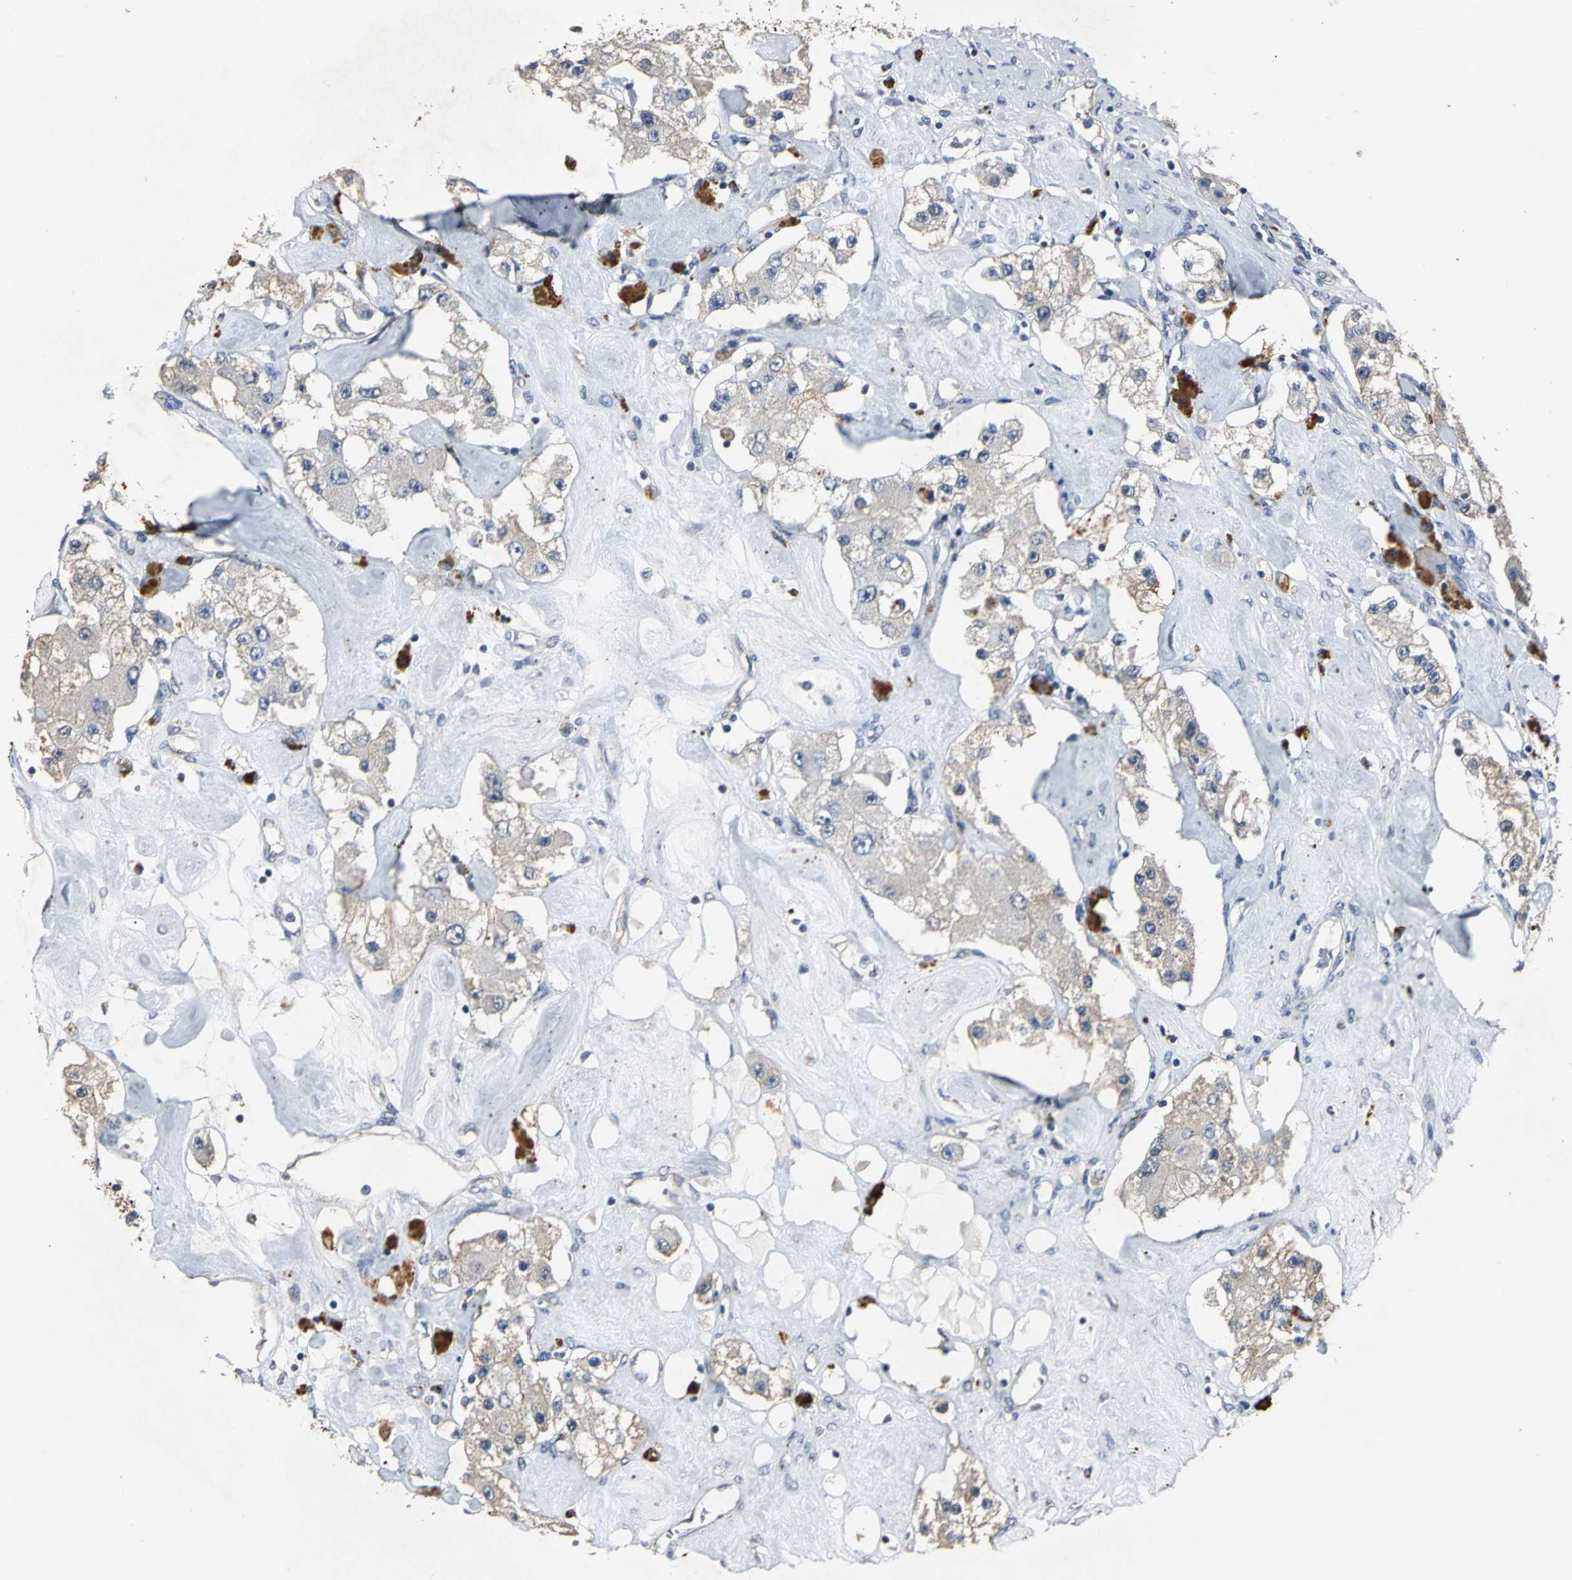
{"staining": {"intensity": "weak", "quantity": ">75%", "location": "cytoplasmic/membranous"}, "tissue": "carcinoid", "cell_type": "Tumor cells", "image_type": "cancer", "snomed": [{"axis": "morphology", "description": "Carcinoid, malignant, NOS"}, {"axis": "topography", "description": "Pancreas"}], "caption": "Tumor cells show weak cytoplasmic/membranous staining in approximately >75% of cells in carcinoid (malignant). (IHC, brightfield microscopy, high magnification).", "gene": "OCLN", "patient": {"sex": "male", "age": 41}}